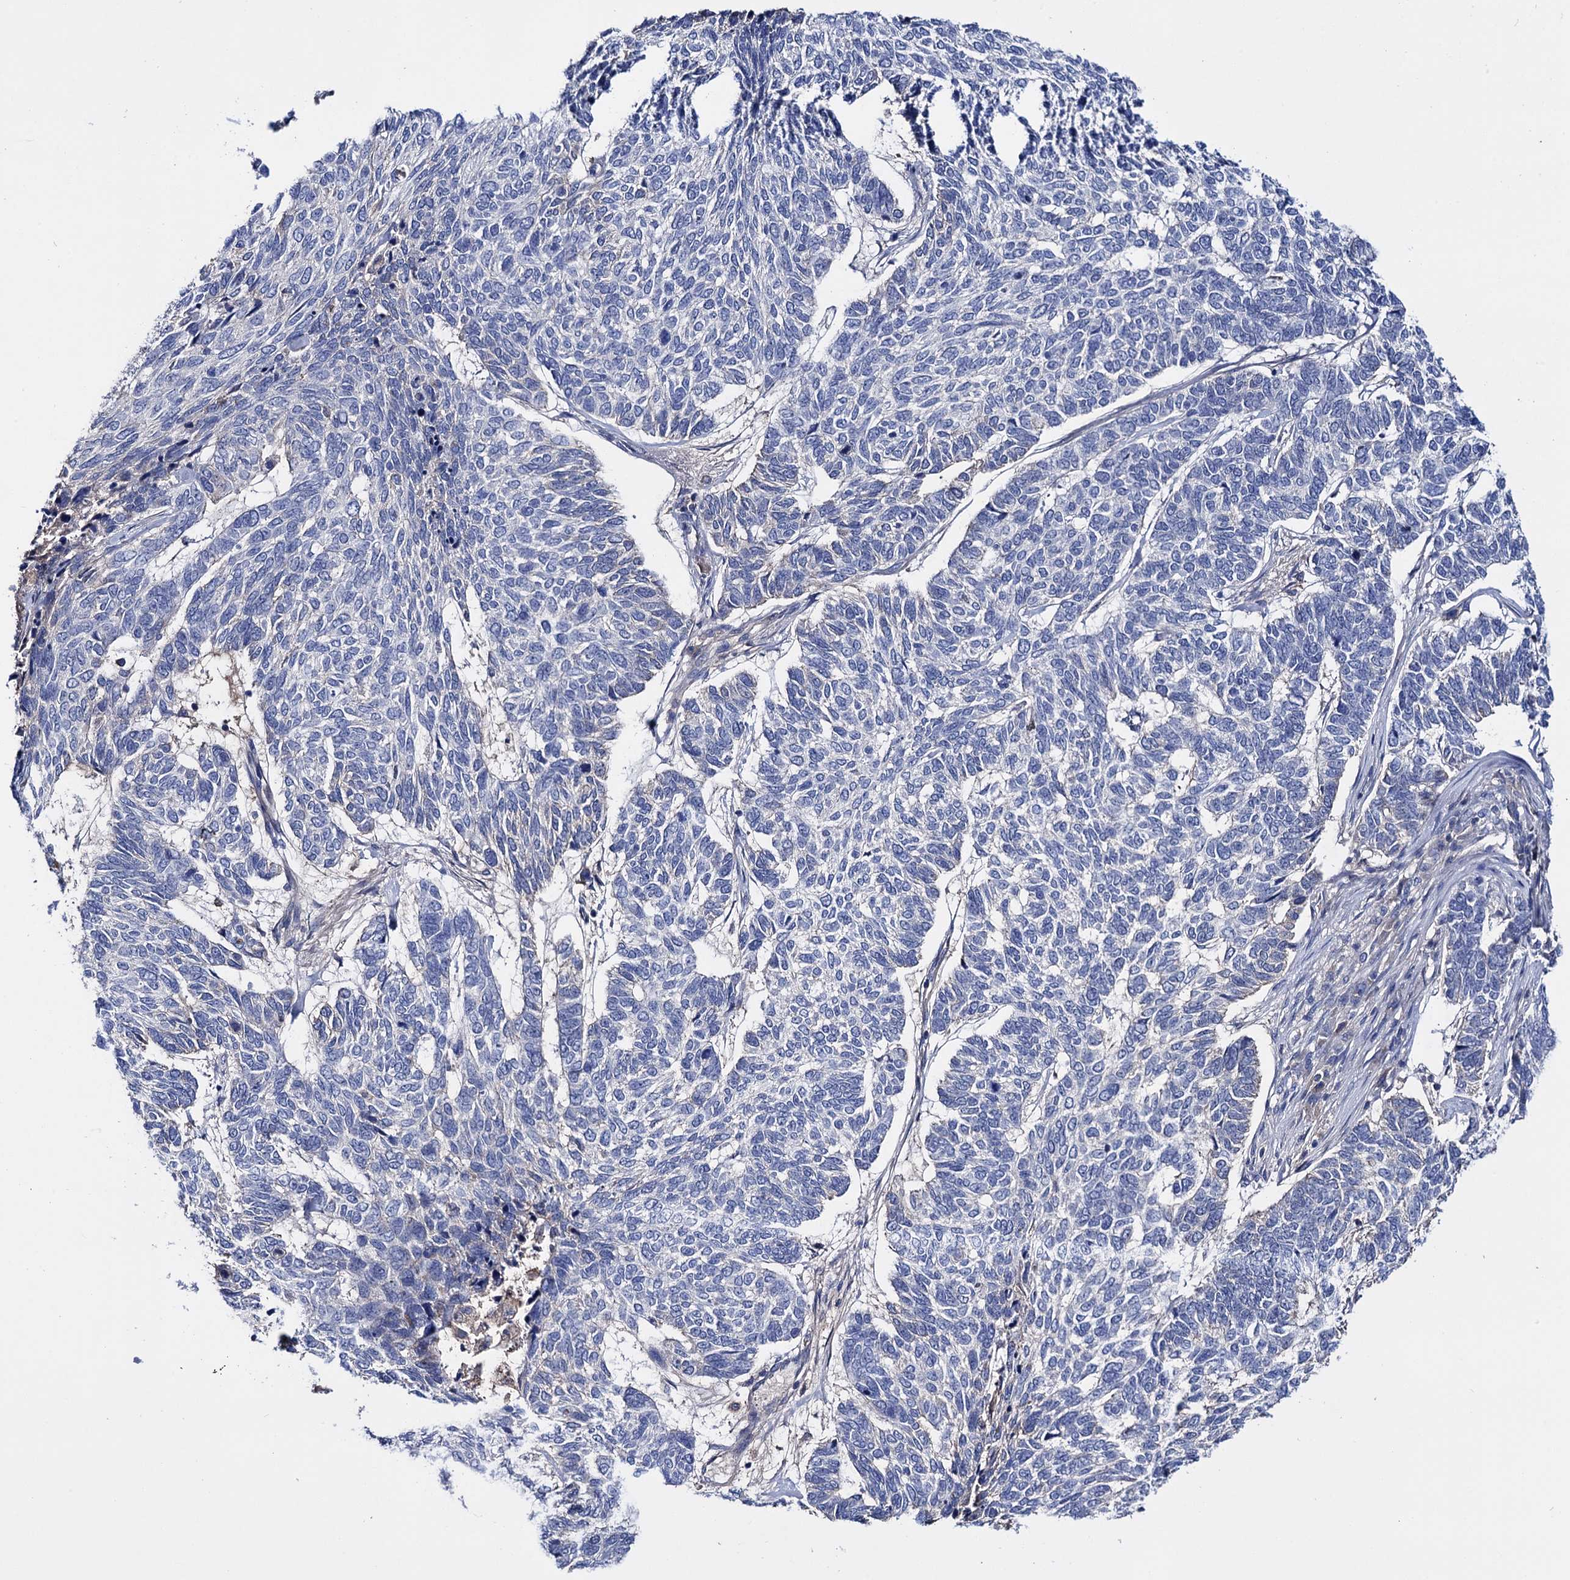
{"staining": {"intensity": "negative", "quantity": "none", "location": "none"}, "tissue": "skin cancer", "cell_type": "Tumor cells", "image_type": "cancer", "snomed": [{"axis": "morphology", "description": "Basal cell carcinoma"}, {"axis": "topography", "description": "Skin"}], "caption": "Immunohistochemical staining of human skin basal cell carcinoma reveals no significant staining in tumor cells. The staining was performed using DAB to visualize the protein expression in brown, while the nuclei were stained in blue with hematoxylin (Magnification: 20x).", "gene": "PPP1R32", "patient": {"sex": "female", "age": 65}}